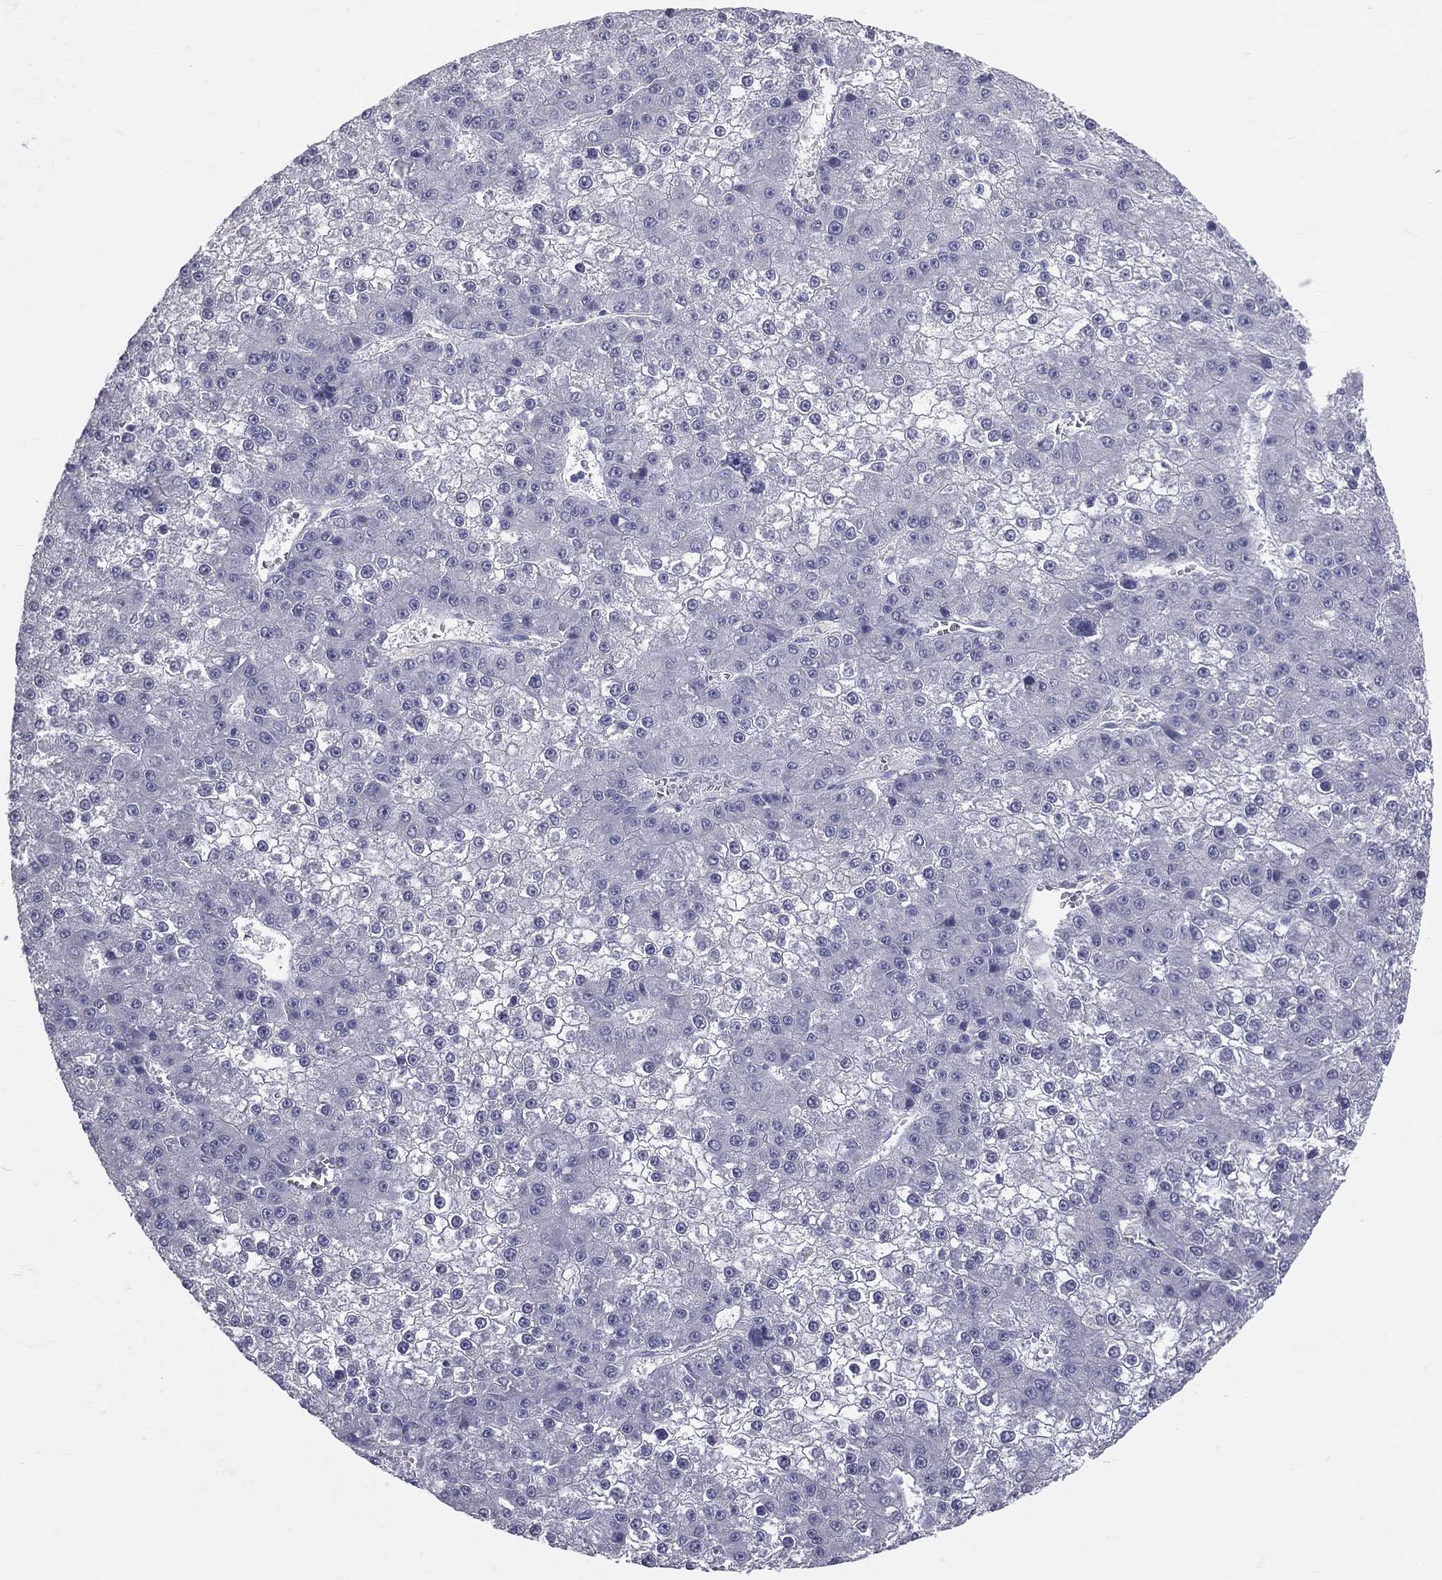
{"staining": {"intensity": "negative", "quantity": "none", "location": "none"}, "tissue": "liver cancer", "cell_type": "Tumor cells", "image_type": "cancer", "snomed": [{"axis": "morphology", "description": "Carcinoma, Hepatocellular, NOS"}, {"axis": "topography", "description": "Liver"}], "caption": "There is no significant expression in tumor cells of liver cancer.", "gene": "TFPI2", "patient": {"sex": "female", "age": 73}}